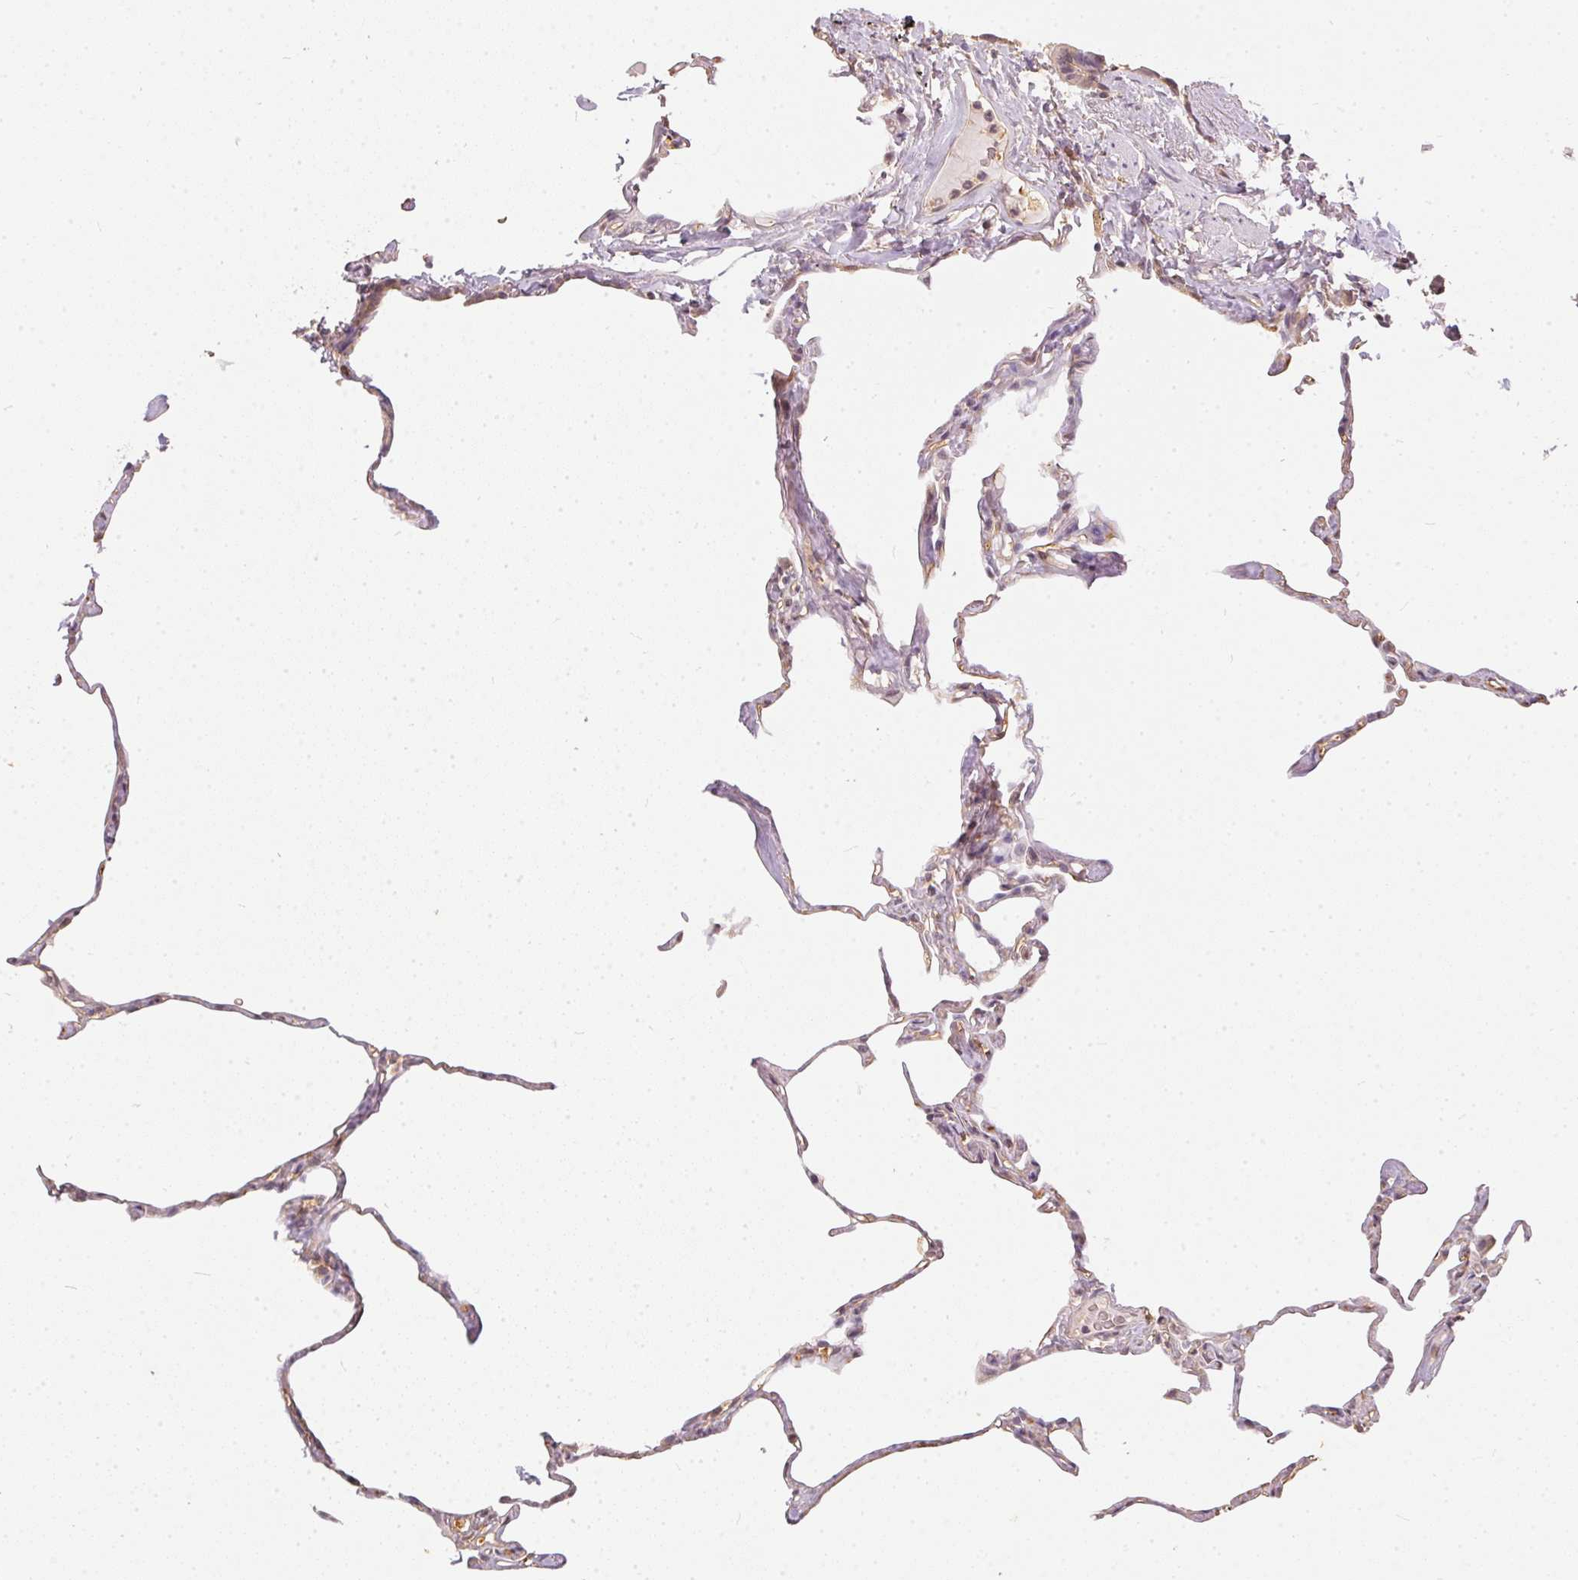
{"staining": {"intensity": "negative", "quantity": "none", "location": "none"}, "tissue": "lung", "cell_type": "Alveolar cells", "image_type": "normal", "snomed": [{"axis": "morphology", "description": "Normal tissue, NOS"}, {"axis": "topography", "description": "Lung"}], "caption": "IHC photomicrograph of unremarkable lung: lung stained with DAB (3,3'-diaminobenzidine) shows no significant protein staining in alveolar cells. (DAB (3,3'-diaminobenzidine) immunohistochemistry, high magnification).", "gene": "BLMH", "patient": {"sex": "male", "age": 65}}